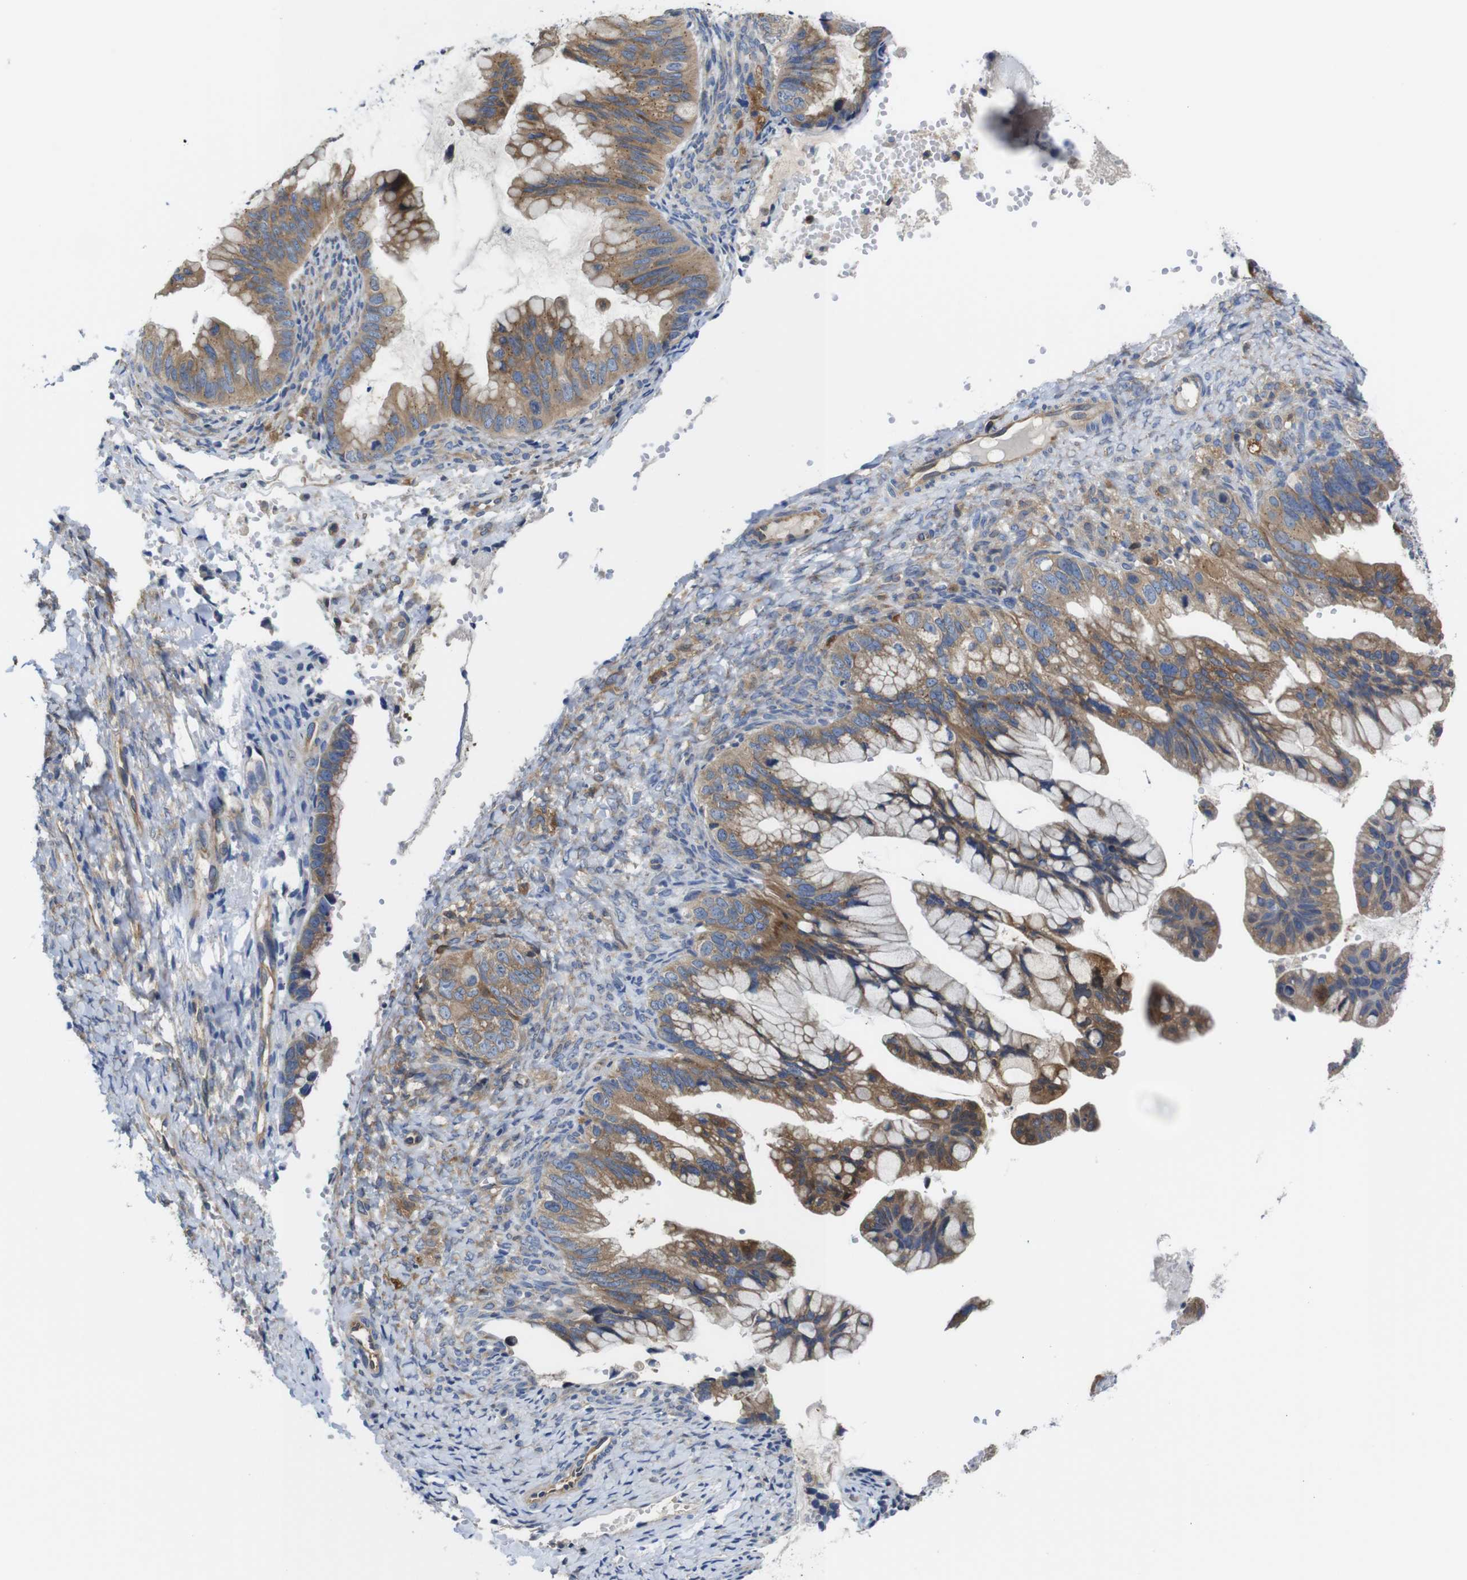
{"staining": {"intensity": "moderate", "quantity": ">75%", "location": "cytoplasmic/membranous"}, "tissue": "ovarian cancer", "cell_type": "Tumor cells", "image_type": "cancer", "snomed": [{"axis": "morphology", "description": "Cystadenocarcinoma, mucinous, NOS"}, {"axis": "topography", "description": "Ovary"}], "caption": "Immunohistochemical staining of ovarian cancer reveals medium levels of moderate cytoplasmic/membranous protein positivity in approximately >75% of tumor cells. Immunohistochemistry (ihc) stains the protein of interest in brown and the nuclei are stained blue.", "gene": "DDRGK1", "patient": {"sex": "female", "age": 36}}